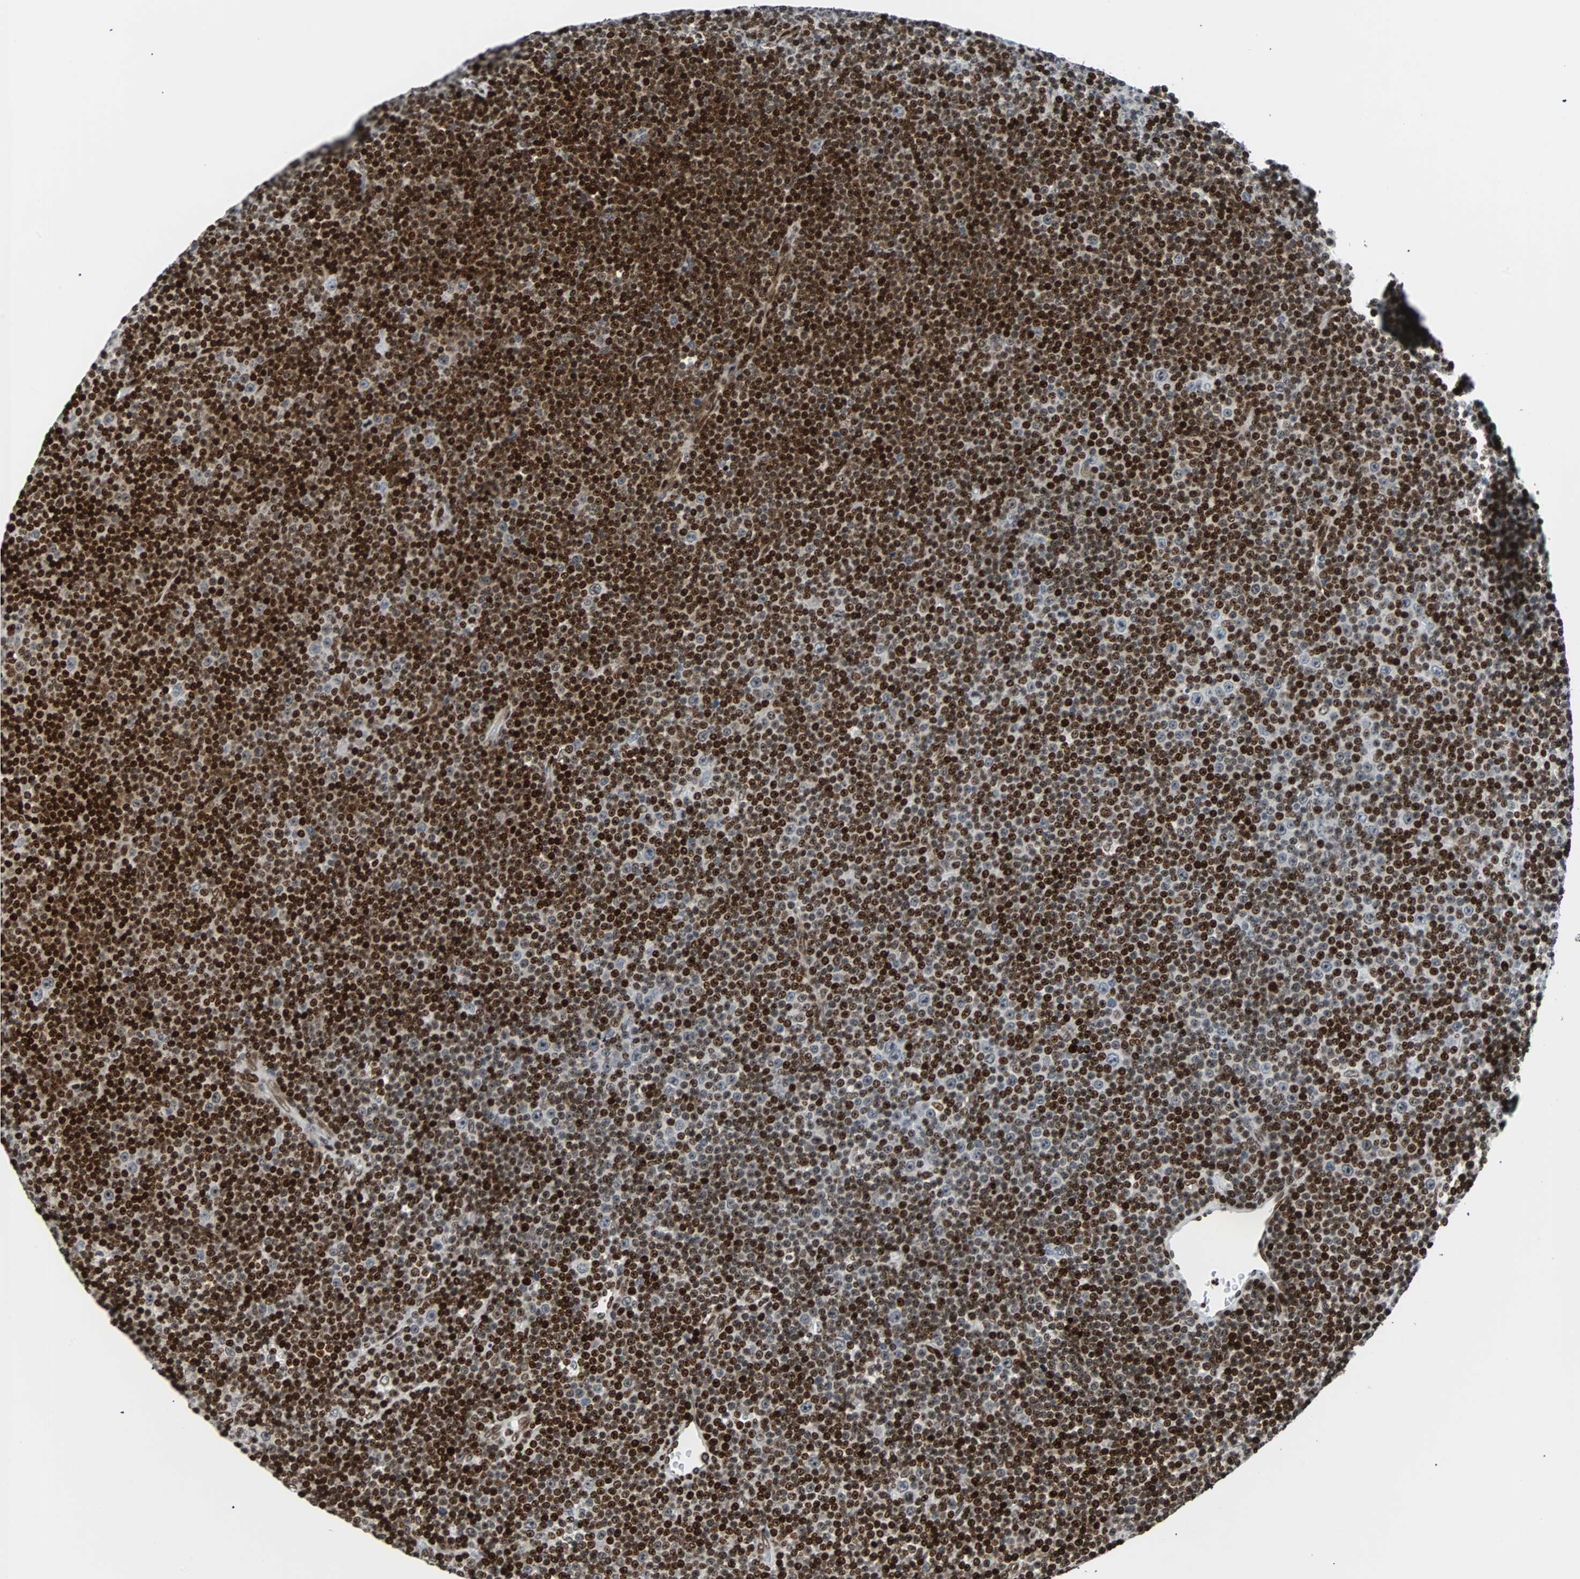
{"staining": {"intensity": "weak", "quantity": "<25%", "location": "nuclear"}, "tissue": "lymphoma", "cell_type": "Tumor cells", "image_type": "cancer", "snomed": [{"axis": "morphology", "description": "Malignant lymphoma, non-Hodgkin's type, Low grade"}, {"axis": "topography", "description": "Lymph node"}], "caption": "Immunohistochemistry (IHC) histopathology image of neoplastic tissue: low-grade malignant lymphoma, non-Hodgkin's type stained with DAB displays no significant protein positivity in tumor cells.", "gene": "ZNF131", "patient": {"sex": "female", "age": 67}}